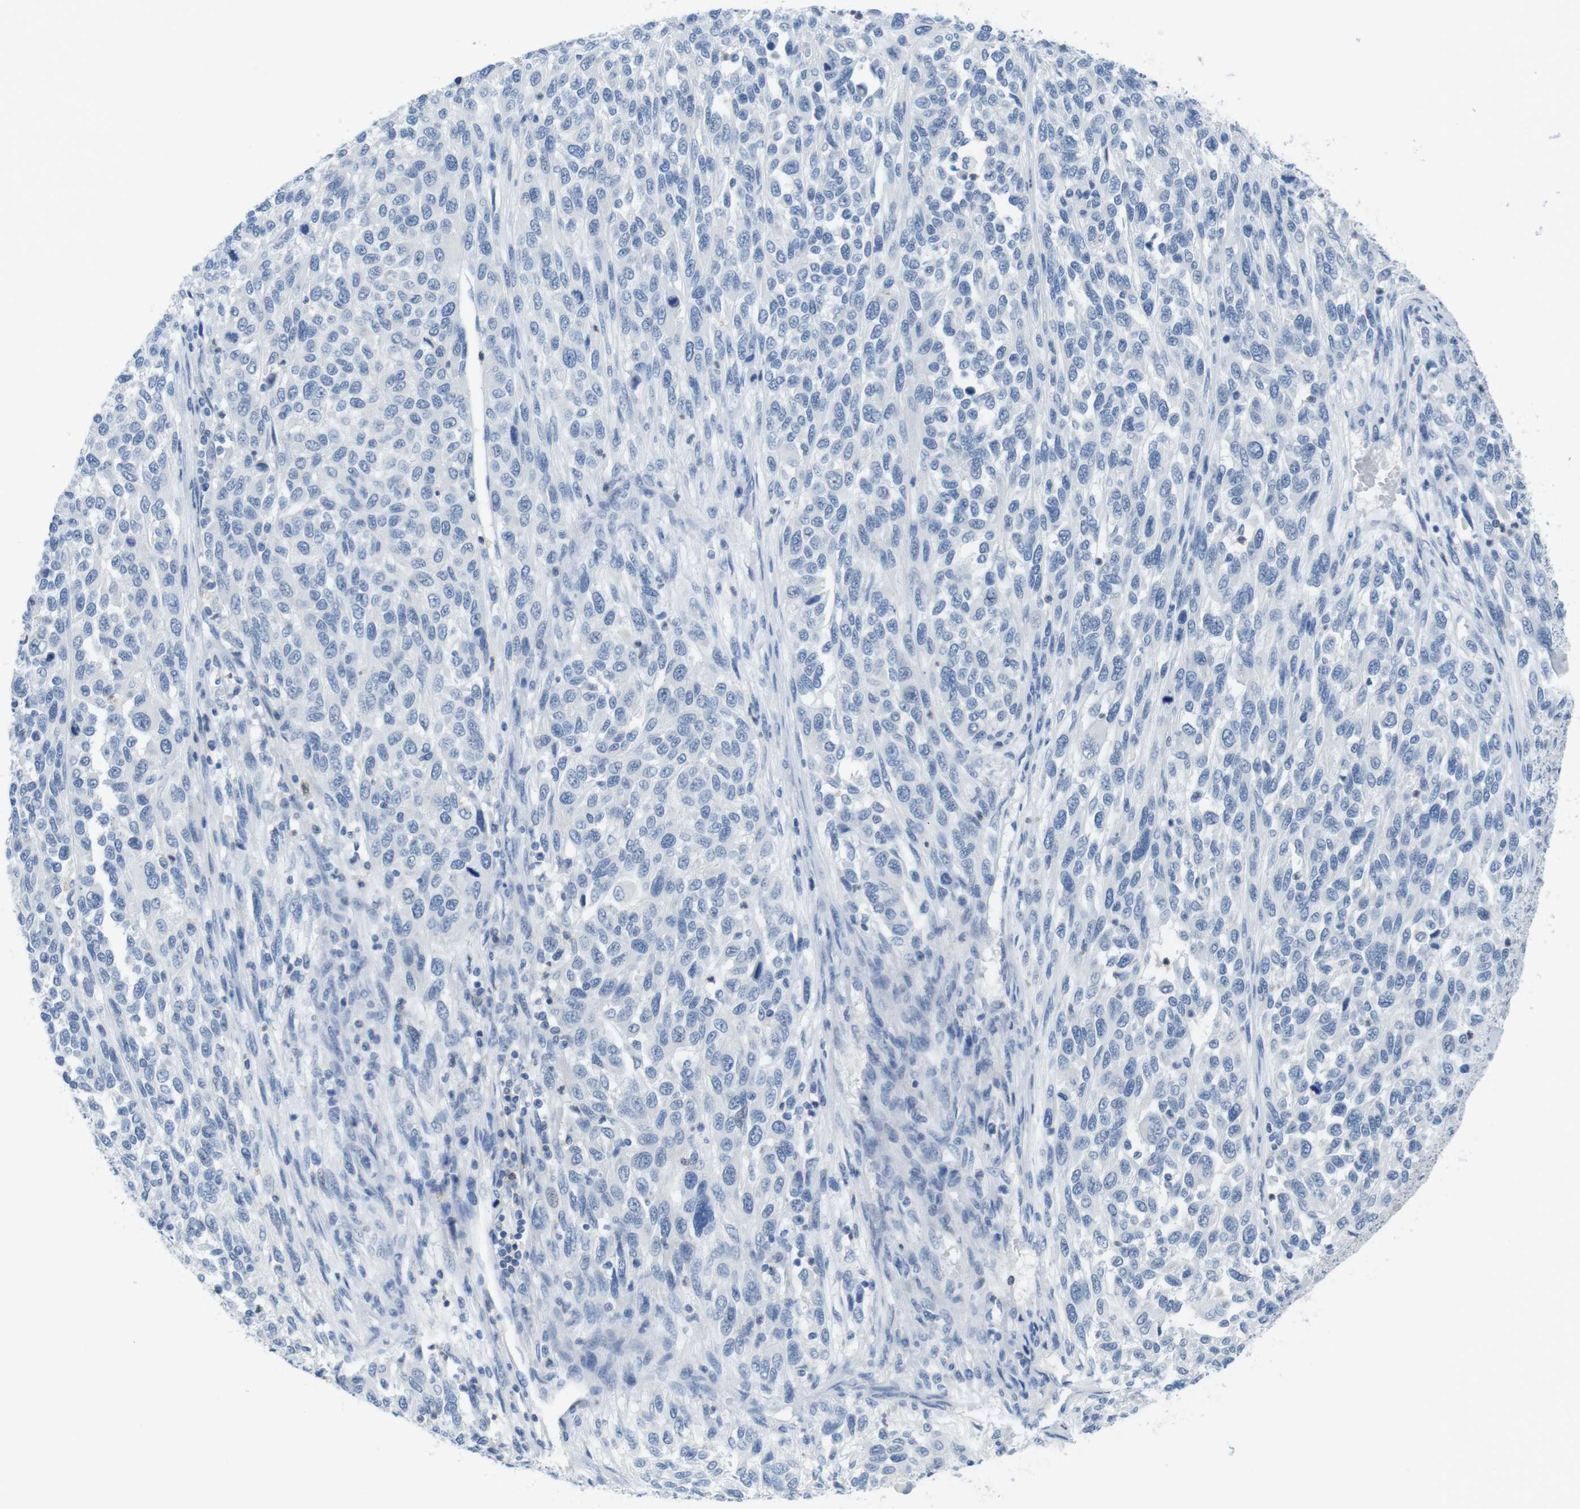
{"staining": {"intensity": "negative", "quantity": "none", "location": "none"}, "tissue": "melanoma", "cell_type": "Tumor cells", "image_type": "cancer", "snomed": [{"axis": "morphology", "description": "Malignant melanoma, Metastatic site"}, {"axis": "topography", "description": "Lymph node"}], "caption": "This is an immunohistochemistry image of malignant melanoma (metastatic site). There is no staining in tumor cells.", "gene": "CD5", "patient": {"sex": "male", "age": 61}}